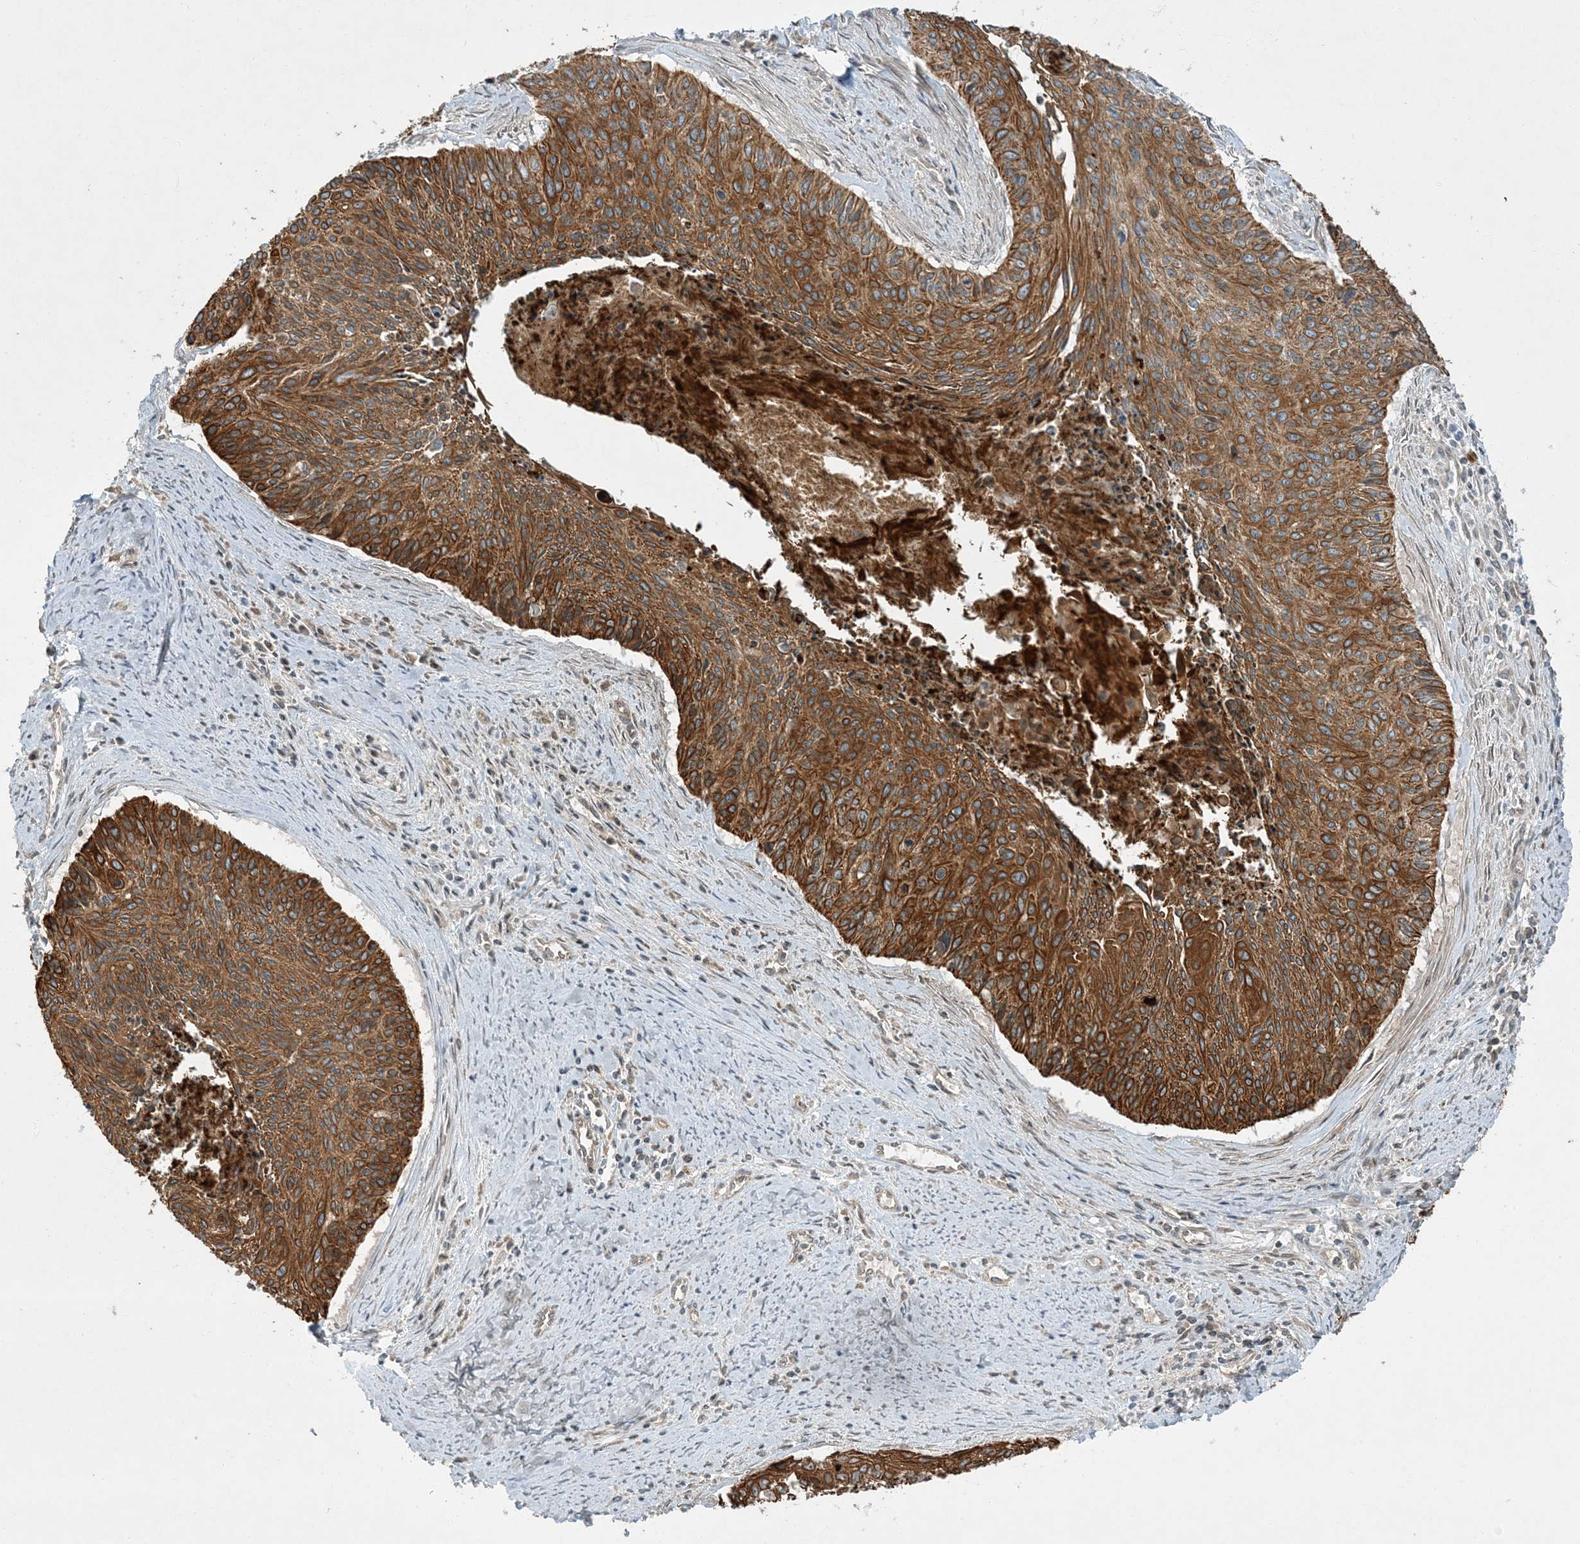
{"staining": {"intensity": "moderate", "quantity": ">75%", "location": "cytoplasmic/membranous"}, "tissue": "cervical cancer", "cell_type": "Tumor cells", "image_type": "cancer", "snomed": [{"axis": "morphology", "description": "Squamous cell carcinoma, NOS"}, {"axis": "topography", "description": "Cervix"}], "caption": "Protein expression analysis of squamous cell carcinoma (cervical) displays moderate cytoplasmic/membranous positivity in about >75% of tumor cells. (DAB (3,3'-diaminobenzidine) IHC with brightfield microscopy, high magnification).", "gene": "COMMD8", "patient": {"sex": "female", "age": 55}}